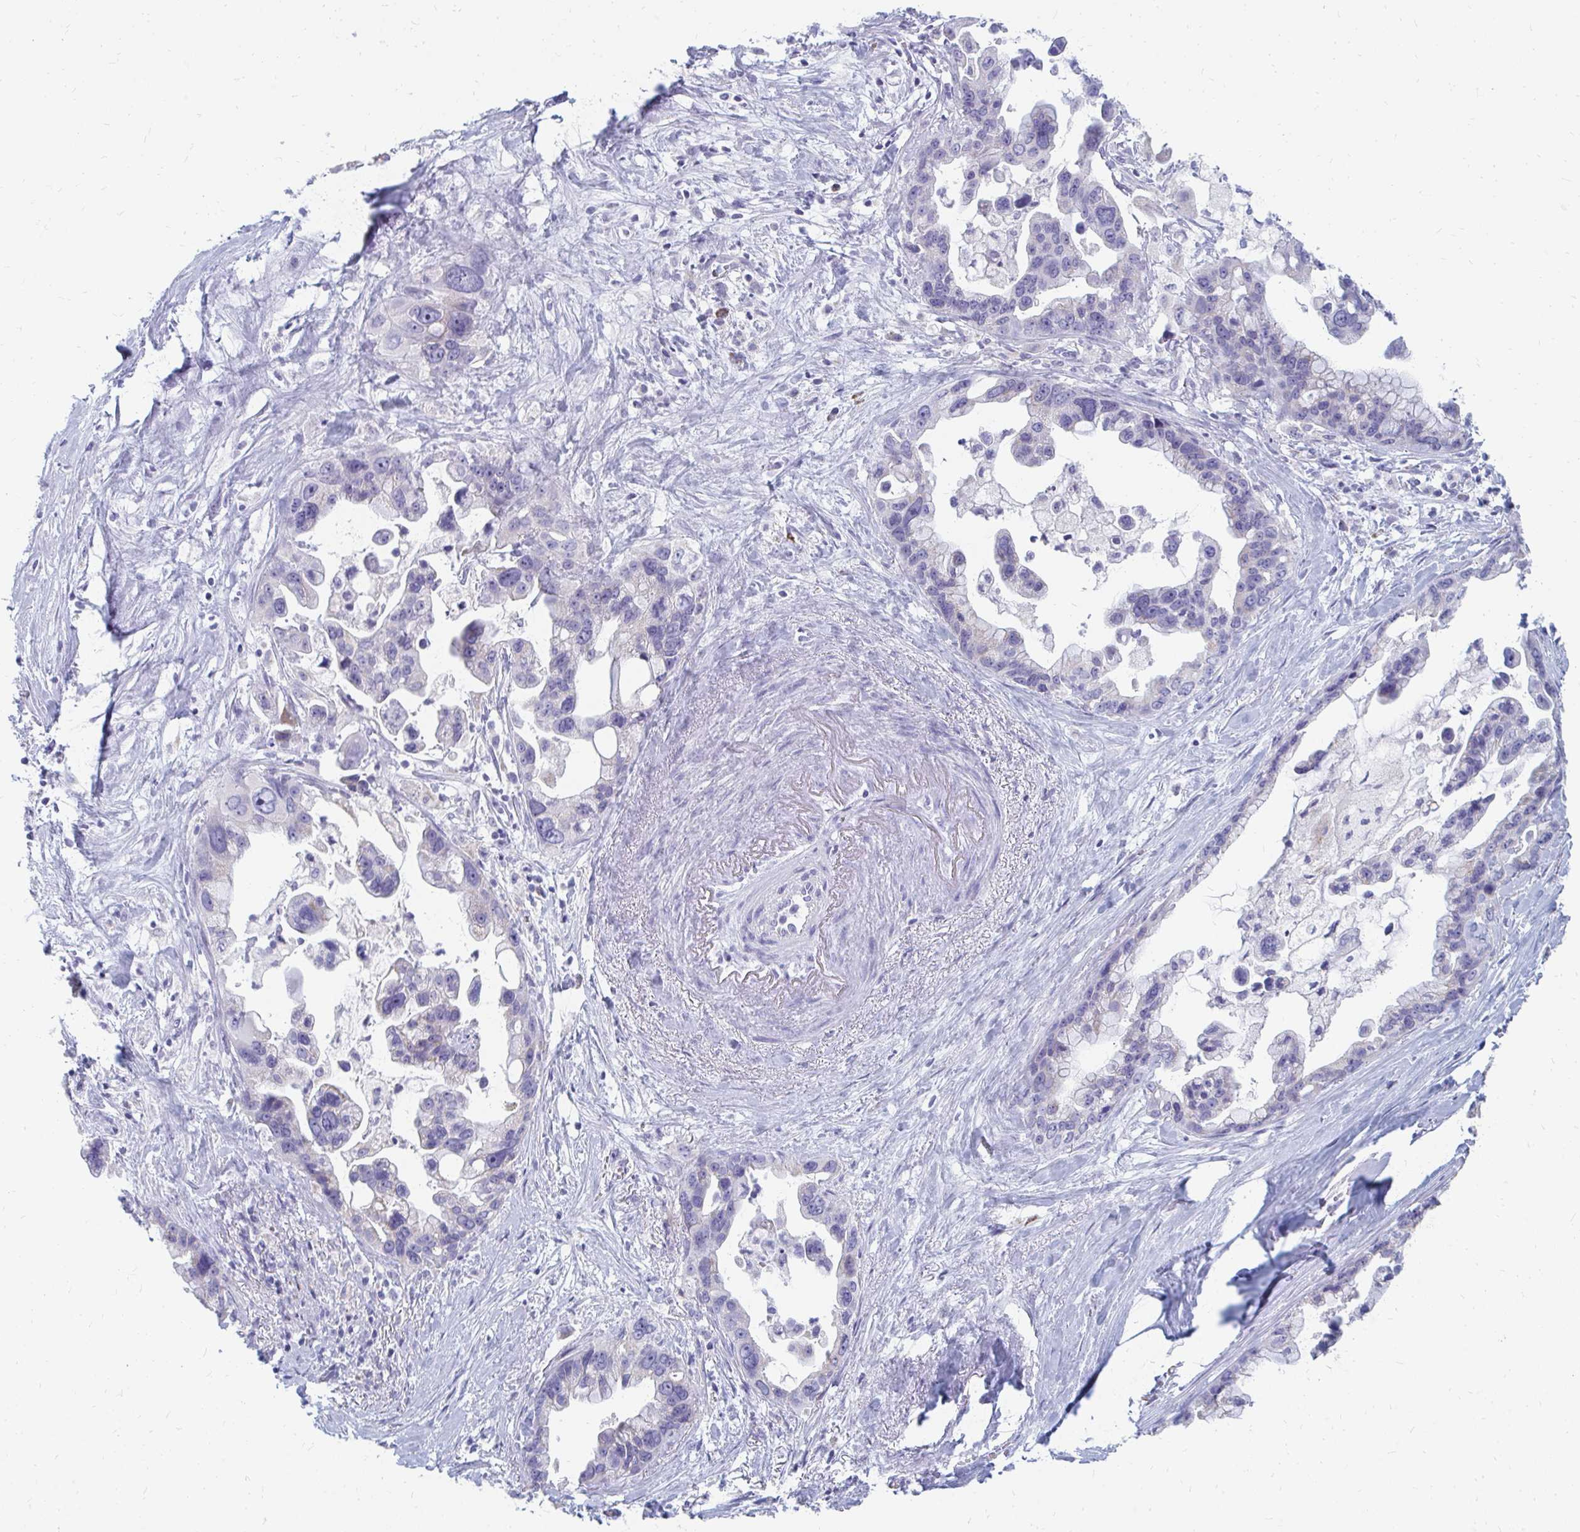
{"staining": {"intensity": "negative", "quantity": "none", "location": "none"}, "tissue": "pancreatic cancer", "cell_type": "Tumor cells", "image_type": "cancer", "snomed": [{"axis": "morphology", "description": "Adenocarcinoma, NOS"}, {"axis": "topography", "description": "Pancreas"}], "caption": "IHC micrograph of human pancreatic cancer stained for a protein (brown), which demonstrates no positivity in tumor cells. (Brightfield microscopy of DAB immunohistochemistry at high magnification).", "gene": "OR10V1", "patient": {"sex": "female", "age": 83}}